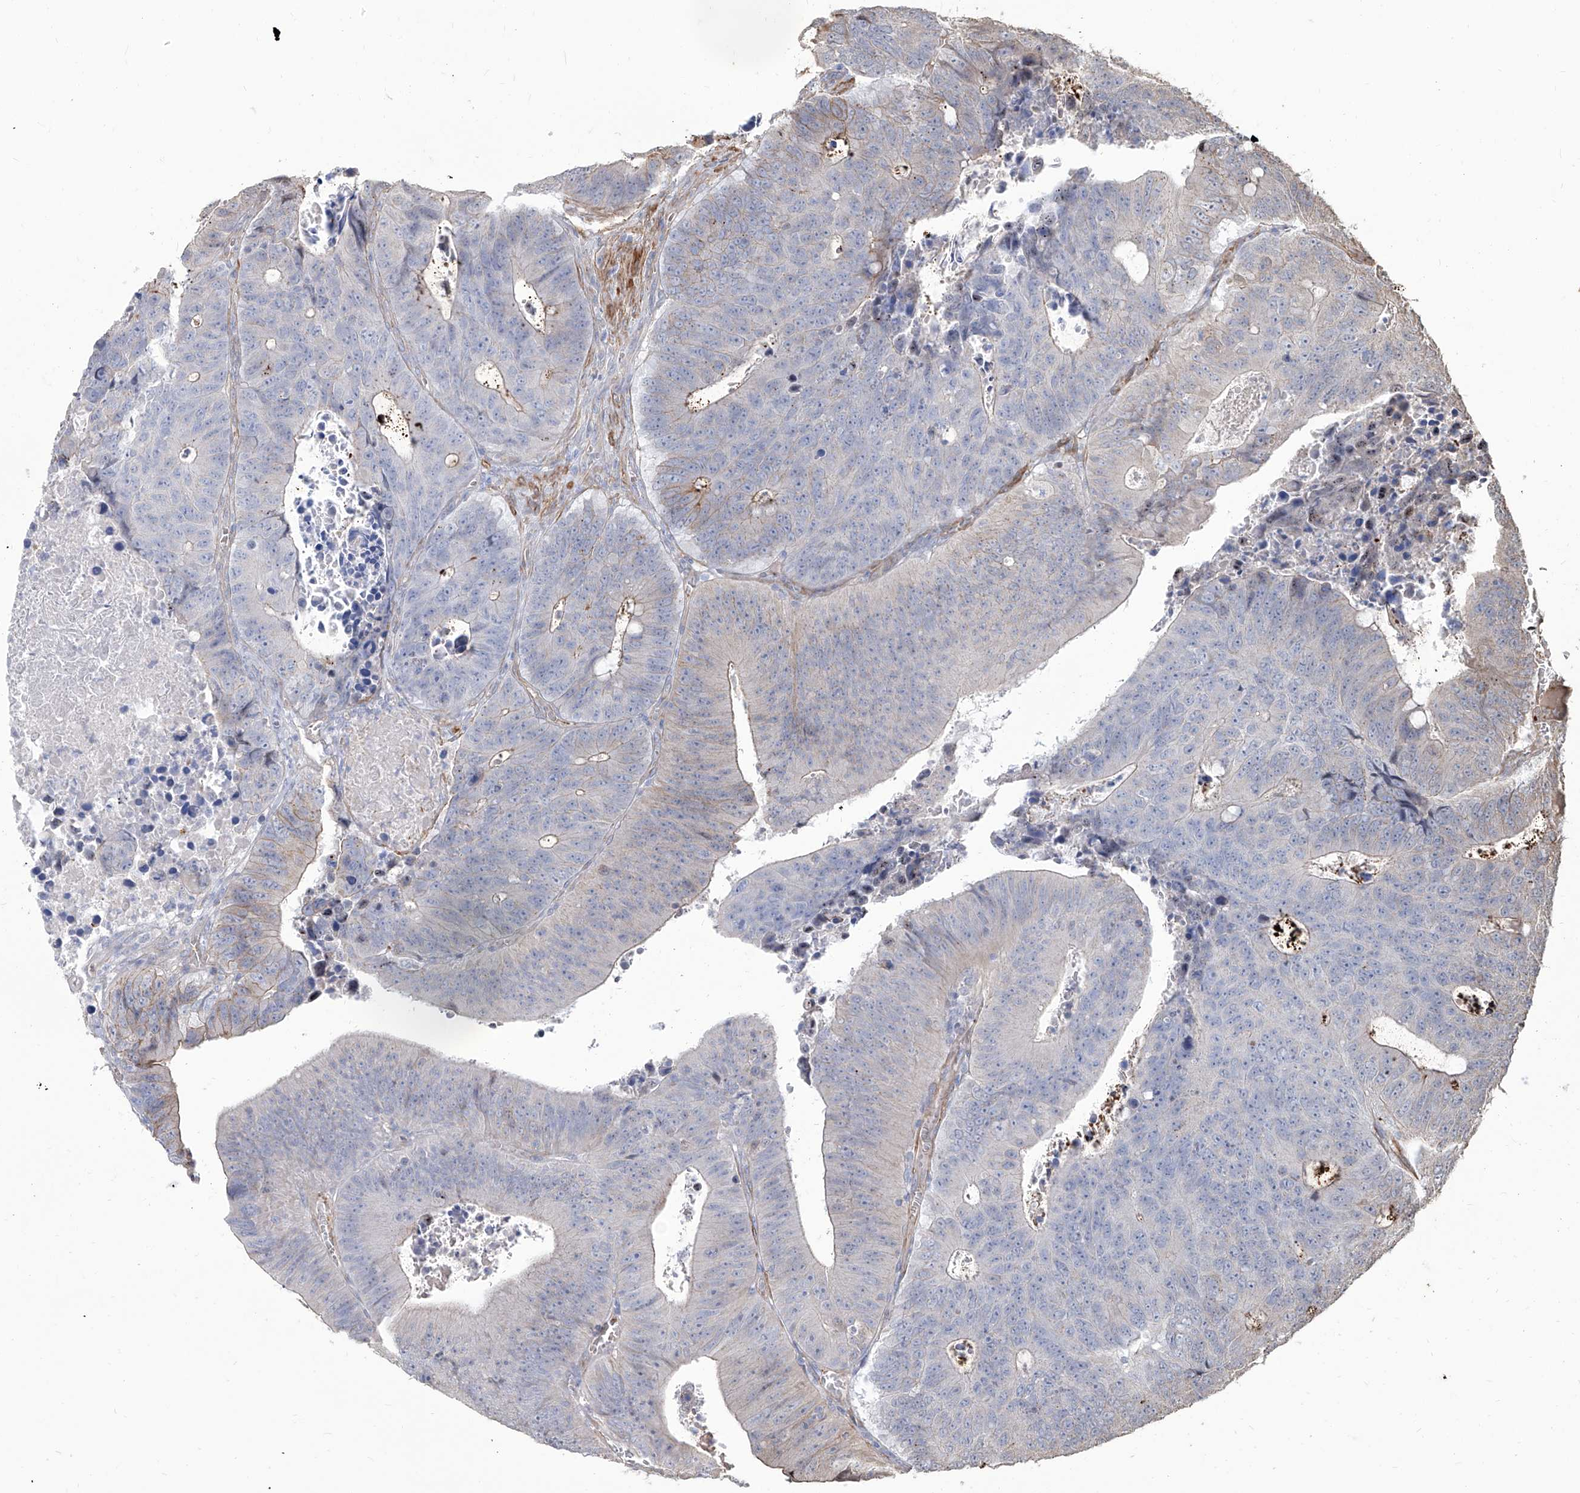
{"staining": {"intensity": "weak", "quantity": "<25%", "location": "cytoplasmic/membranous"}, "tissue": "colorectal cancer", "cell_type": "Tumor cells", "image_type": "cancer", "snomed": [{"axis": "morphology", "description": "Adenocarcinoma, NOS"}, {"axis": "topography", "description": "Colon"}], "caption": "Immunohistochemistry (IHC) photomicrograph of human adenocarcinoma (colorectal) stained for a protein (brown), which displays no positivity in tumor cells.", "gene": "FAM83B", "patient": {"sex": "male", "age": 87}}